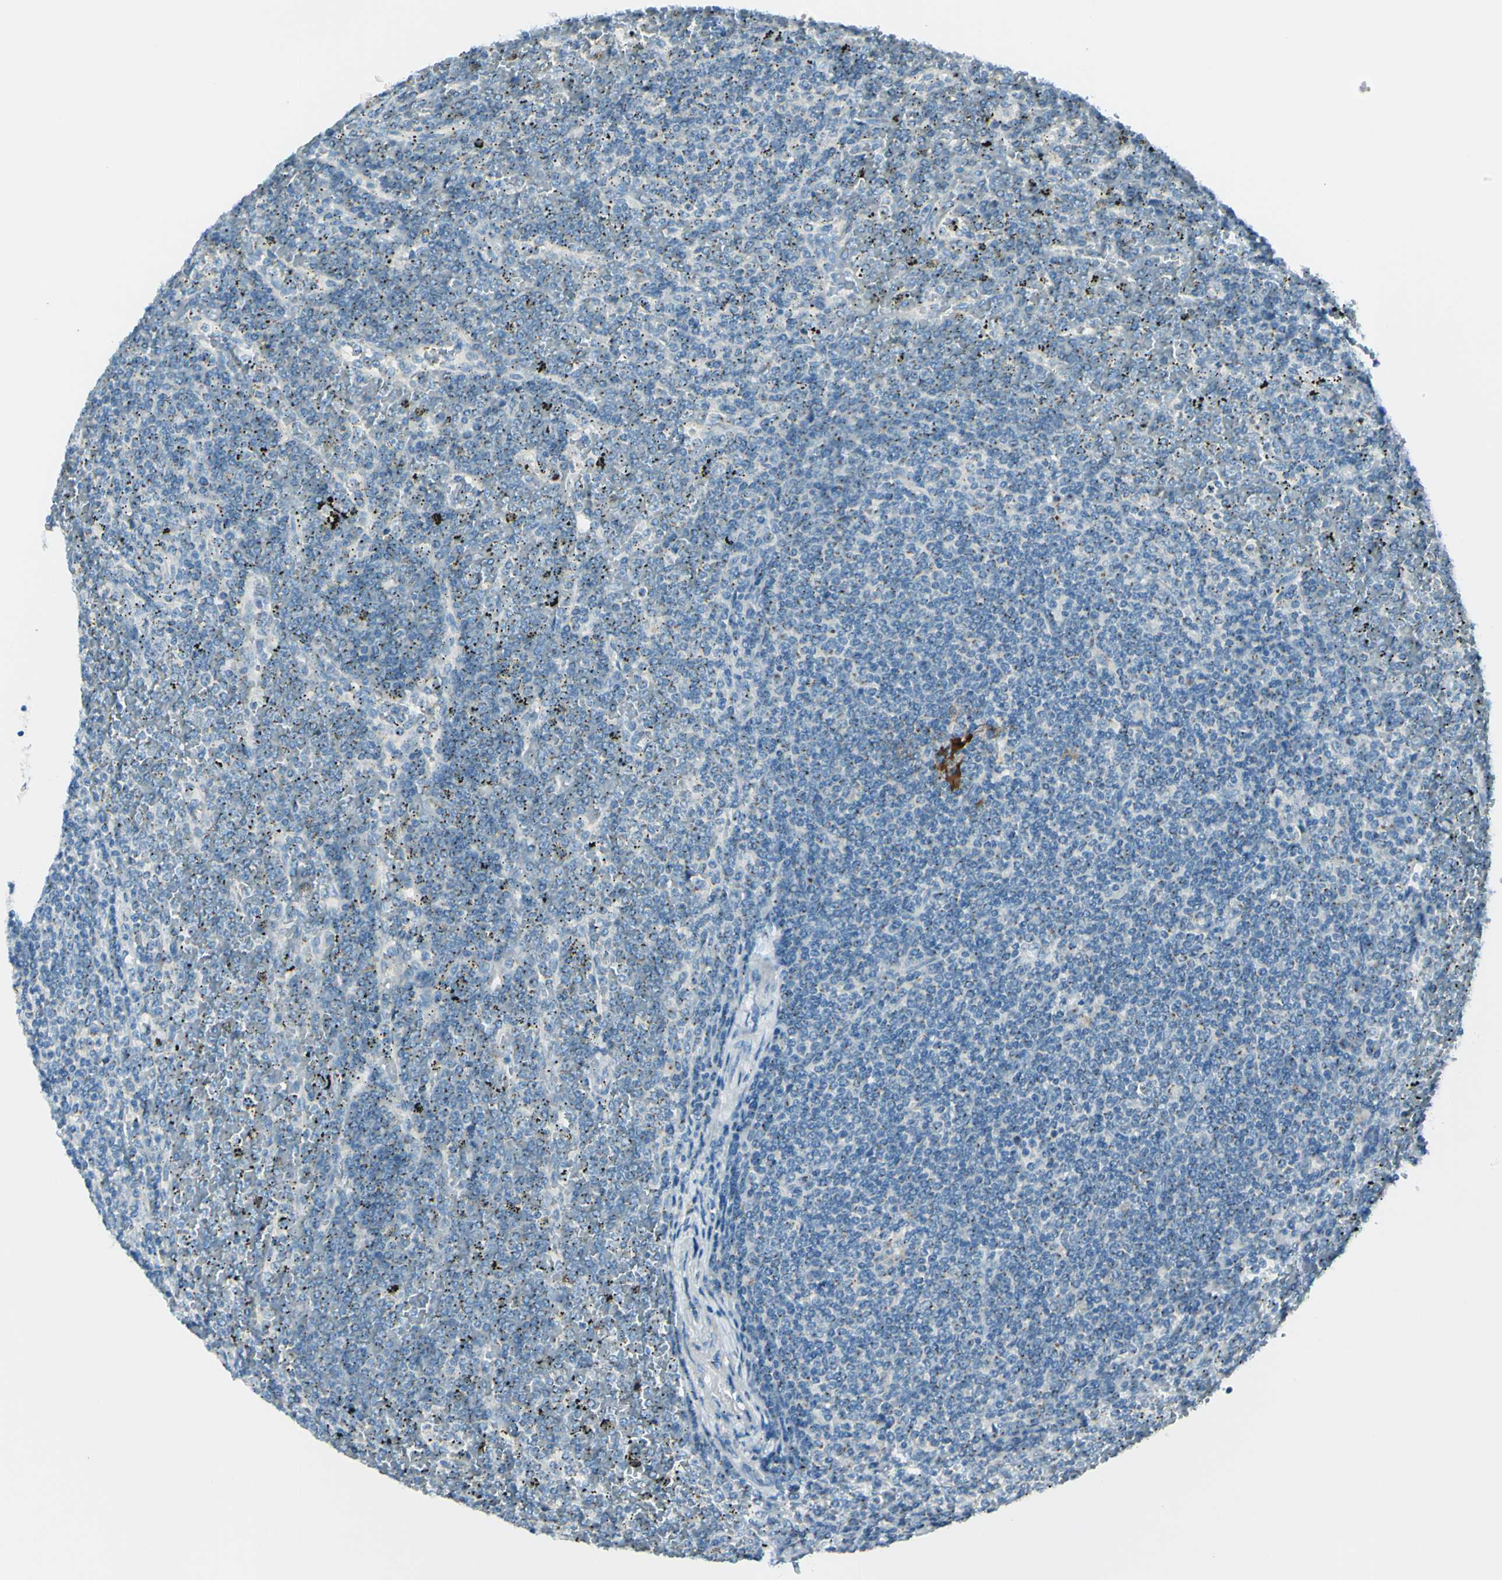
{"staining": {"intensity": "weak", "quantity": "25%-75%", "location": "cytoplasmic/membranous"}, "tissue": "lymphoma", "cell_type": "Tumor cells", "image_type": "cancer", "snomed": [{"axis": "morphology", "description": "Malignant lymphoma, non-Hodgkin's type, Low grade"}, {"axis": "topography", "description": "Spleen"}], "caption": "A brown stain shows weak cytoplasmic/membranous positivity of a protein in low-grade malignant lymphoma, non-Hodgkin's type tumor cells.", "gene": "B4GALT1", "patient": {"sex": "female", "age": 19}}